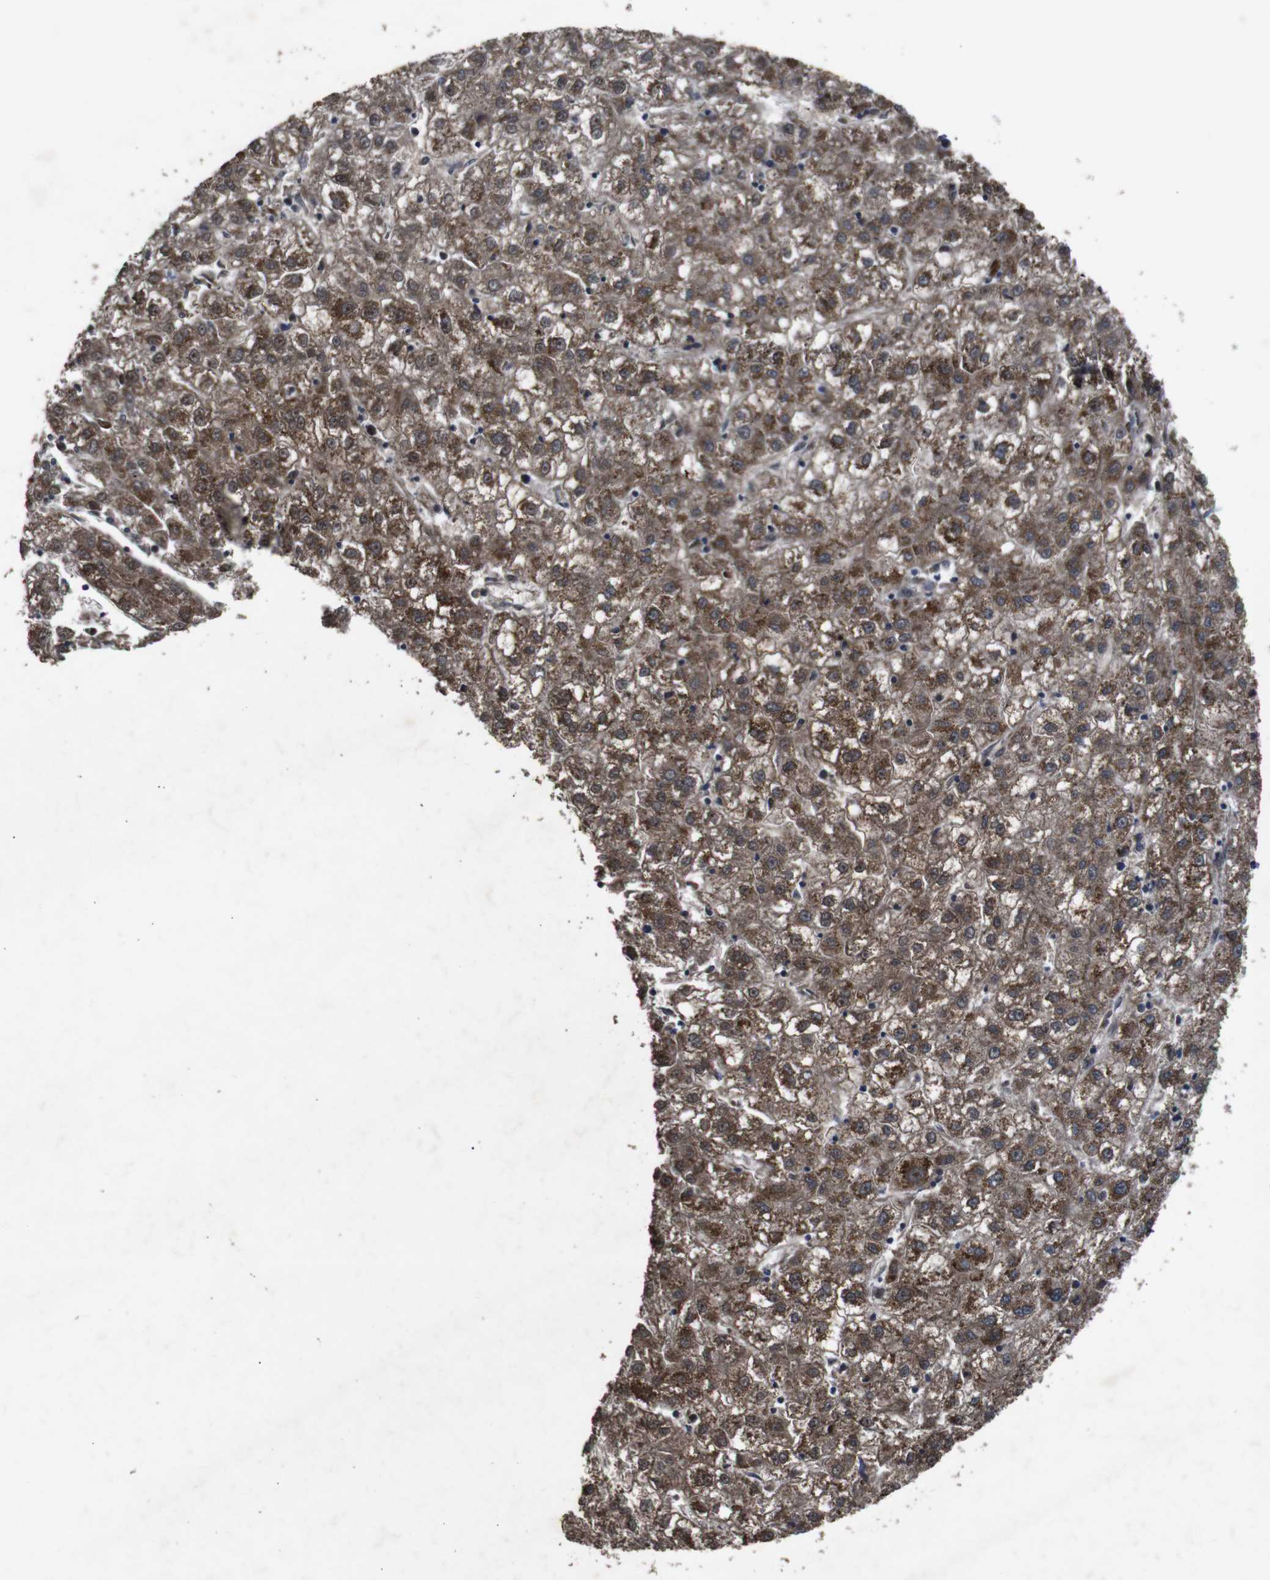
{"staining": {"intensity": "moderate", "quantity": ">75%", "location": "cytoplasmic/membranous"}, "tissue": "liver cancer", "cell_type": "Tumor cells", "image_type": "cancer", "snomed": [{"axis": "morphology", "description": "Carcinoma, Hepatocellular, NOS"}, {"axis": "topography", "description": "Liver"}], "caption": "This histopathology image reveals liver cancer (hepatocellular carcinoma) stained with immunohistochemistry (IHC) to label a protein in brown. The cytoplasmic/membranous of tumor cells show moderate positivity for the protein. Nuclei are counter-stained blue.", "gene": "CHST10", "patient": {"sex": "male", "age": 72}}